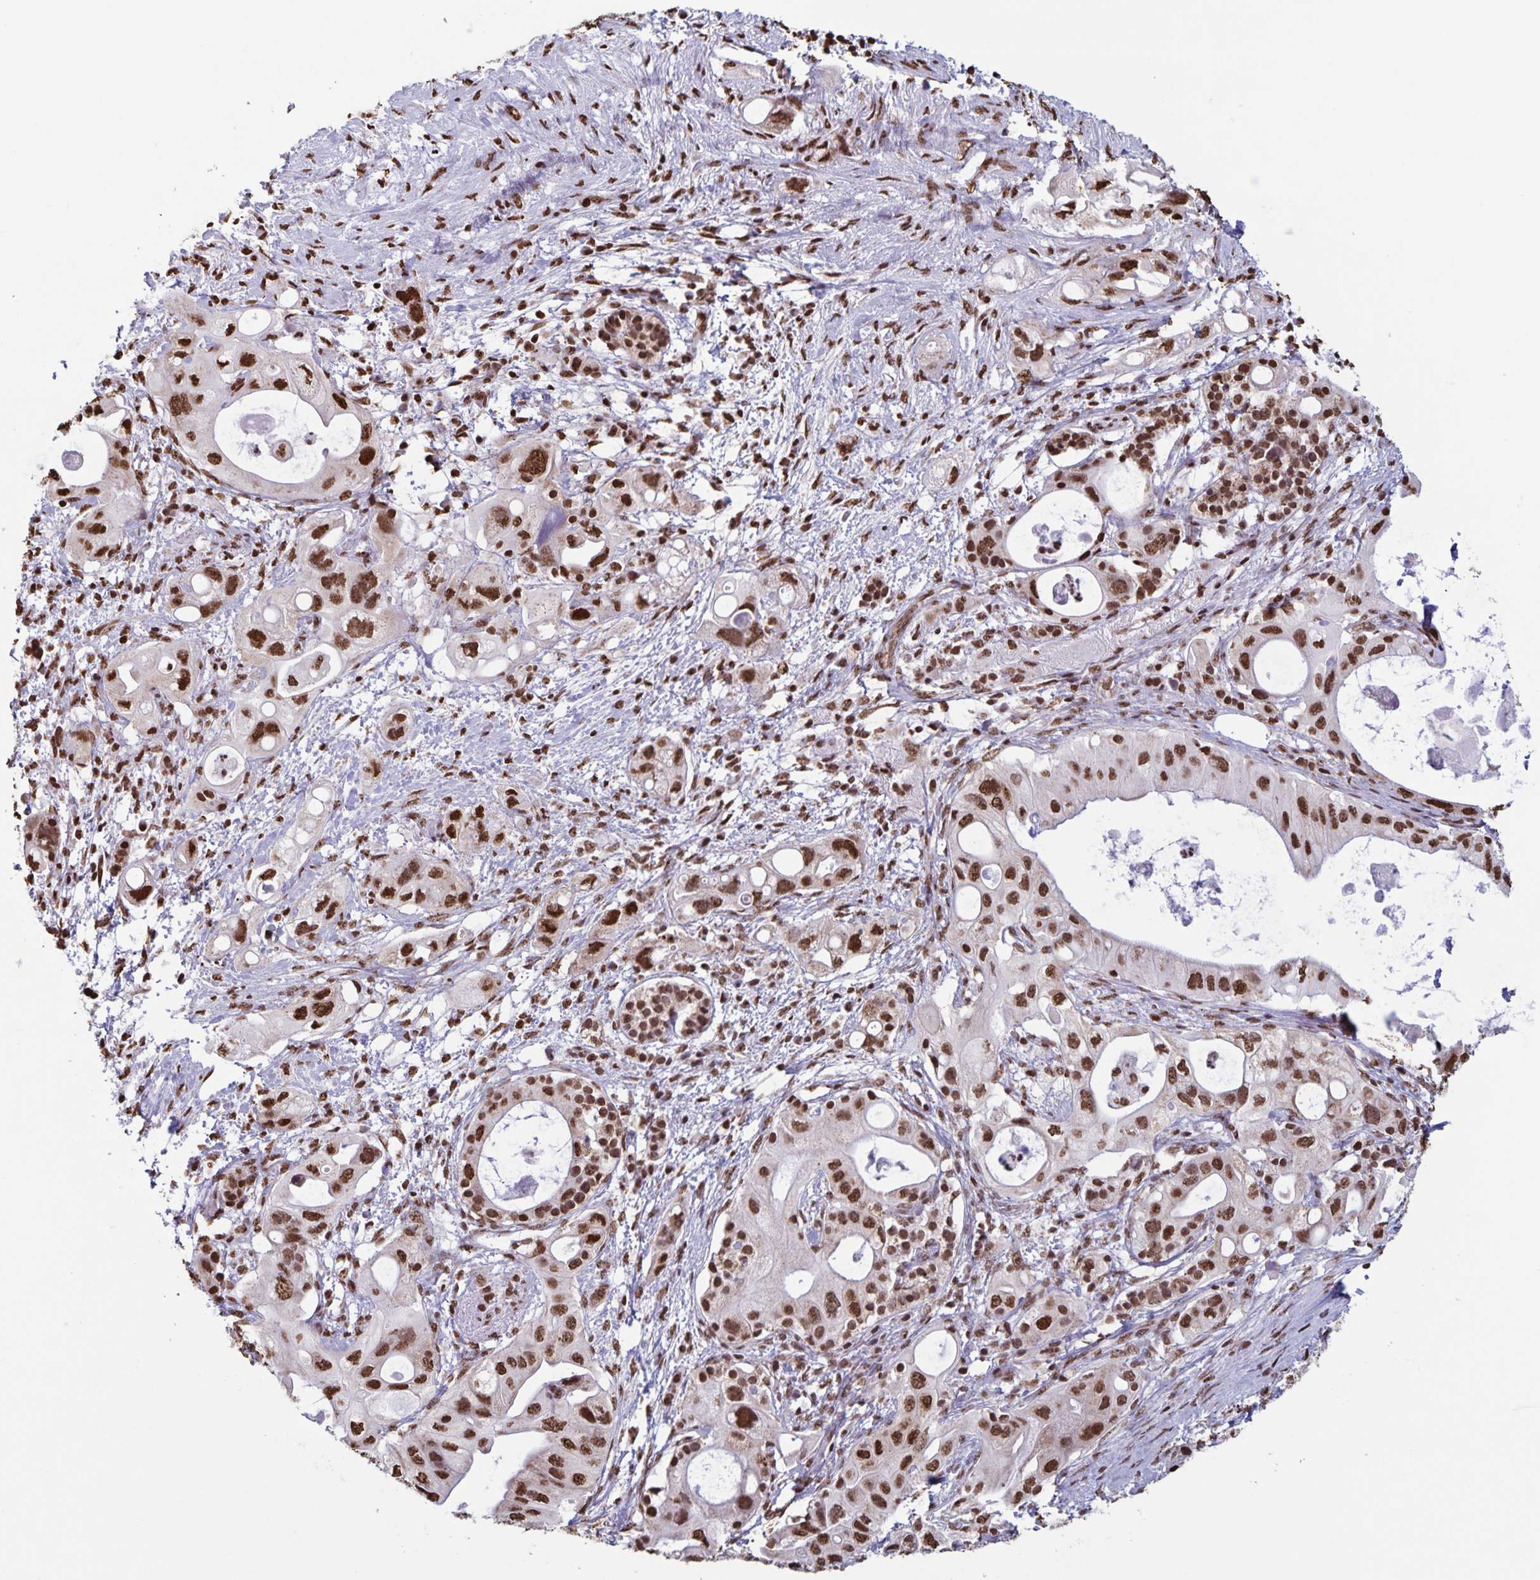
{"staining": {"intensity": "strong", "quantity": ">75%", "location": "nuclear"}, "tissue": "pancreatic cancer", "cell_type": "Tumor cells", "image_type": "cancer", "snomed": [{"axis": "morphology", "description": "Adenocarcinoma, NOS"}, {"axis": "topography", "description": "Pancreas"}], "caption": "Strong nuclear protein expression is appreciated in about >75% of tumor cells in pancreatic cancer.", "gene": "DUT", "patient": {"sex": "female", "age": 72}}